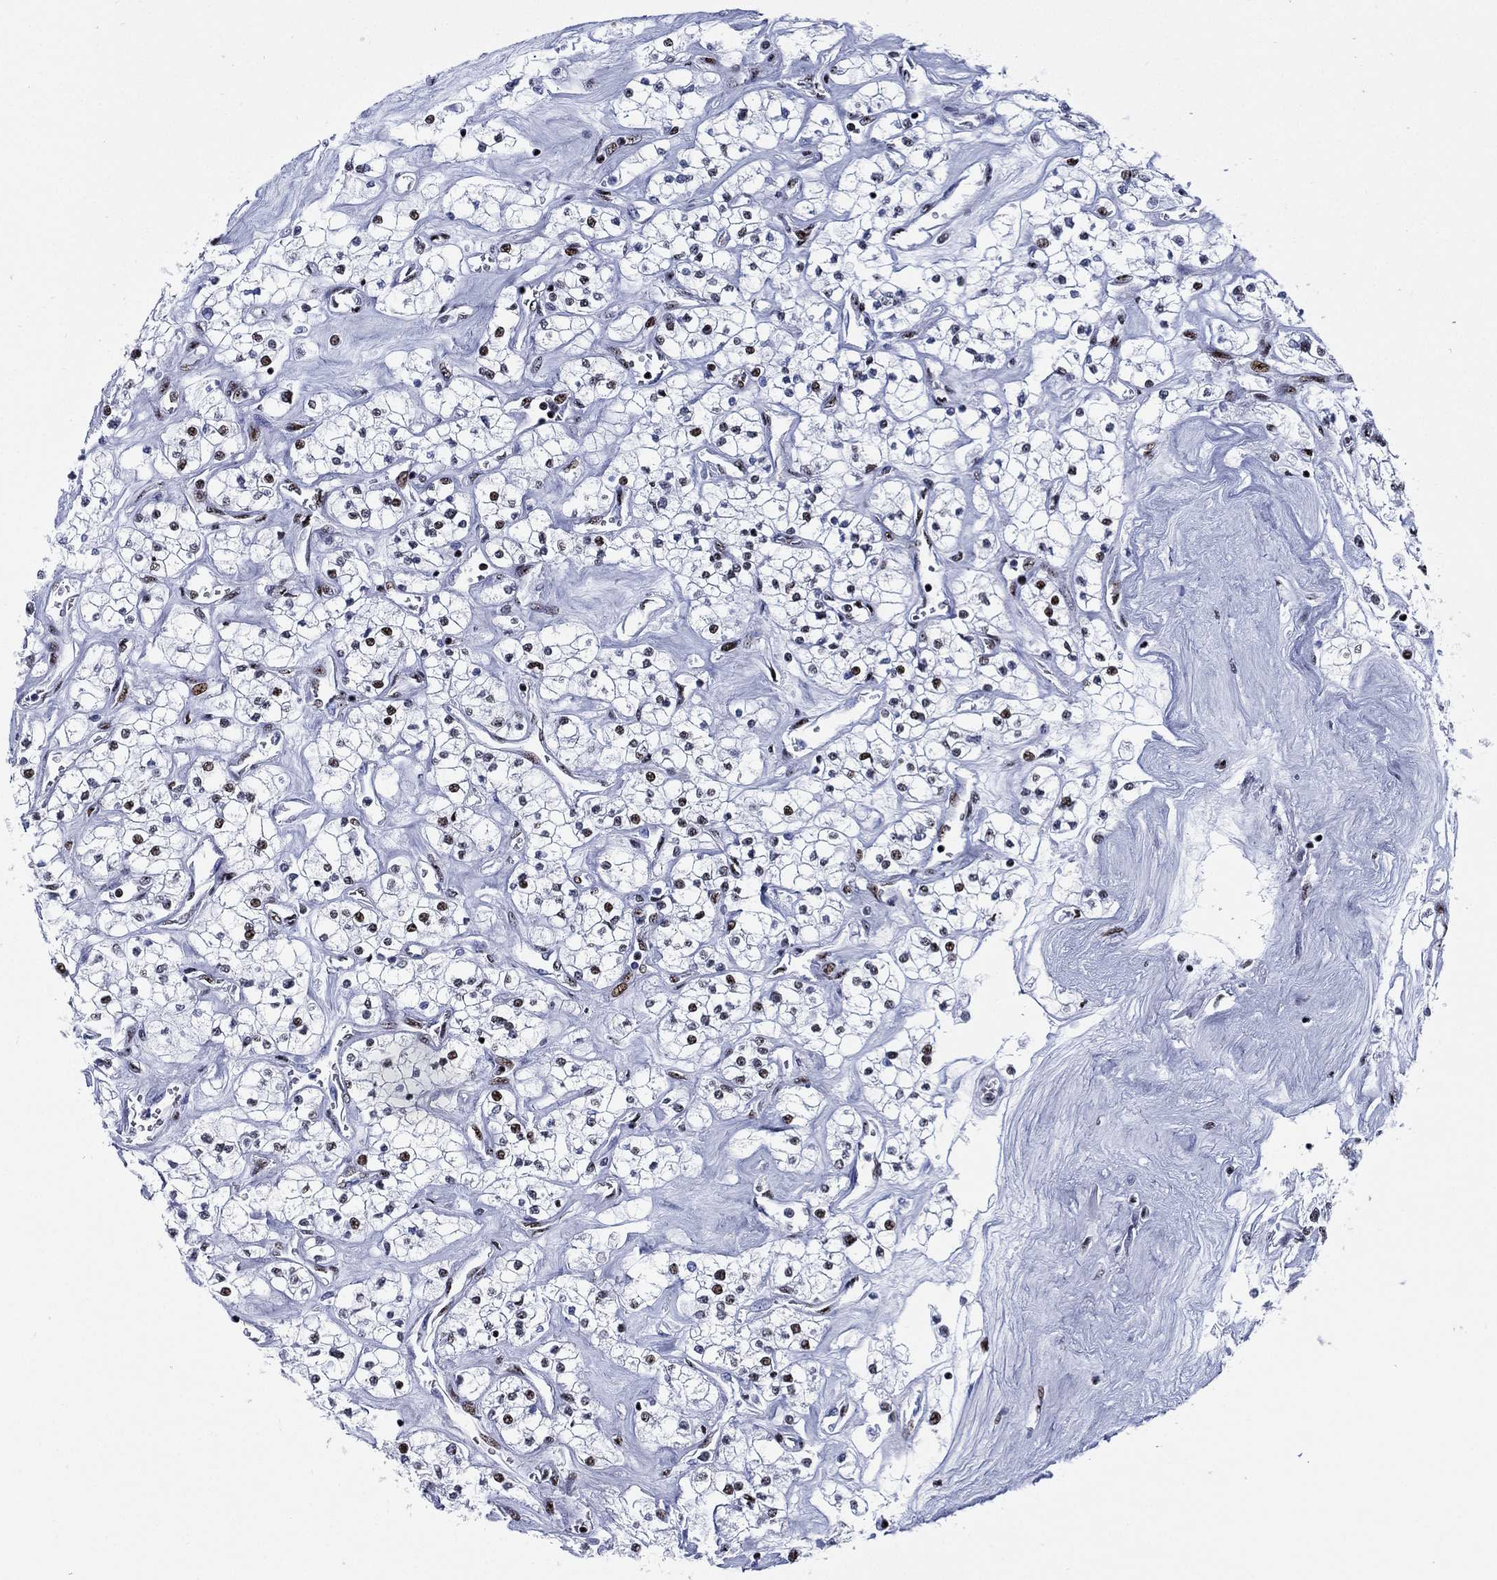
{"staining": {"intensity": "moderate", "quantity": "<25%", "location": "nuclear"}, "tissue": "renal cancer", "cell_type": "Tumor cells", "image_type": "cancer", "snomed": [{"axis": "morphology", "description": "Adenocarcinoma, NOS"}, {"axis": "topography", "description": "Kidney"}], "caption": "Immunohistochemistry of human renal cancer reveals low levels of moderate nuclear staining in approximately <25% of tumor cells. The staining is performed using DAB (3,3'-diaminobenzidine) brown chromogen to label protein expression. The nuclei are counter-stained blue using hematoxylin.", "gene": "CYB561D2", "patient": {"sex": "male", "age": 80}}